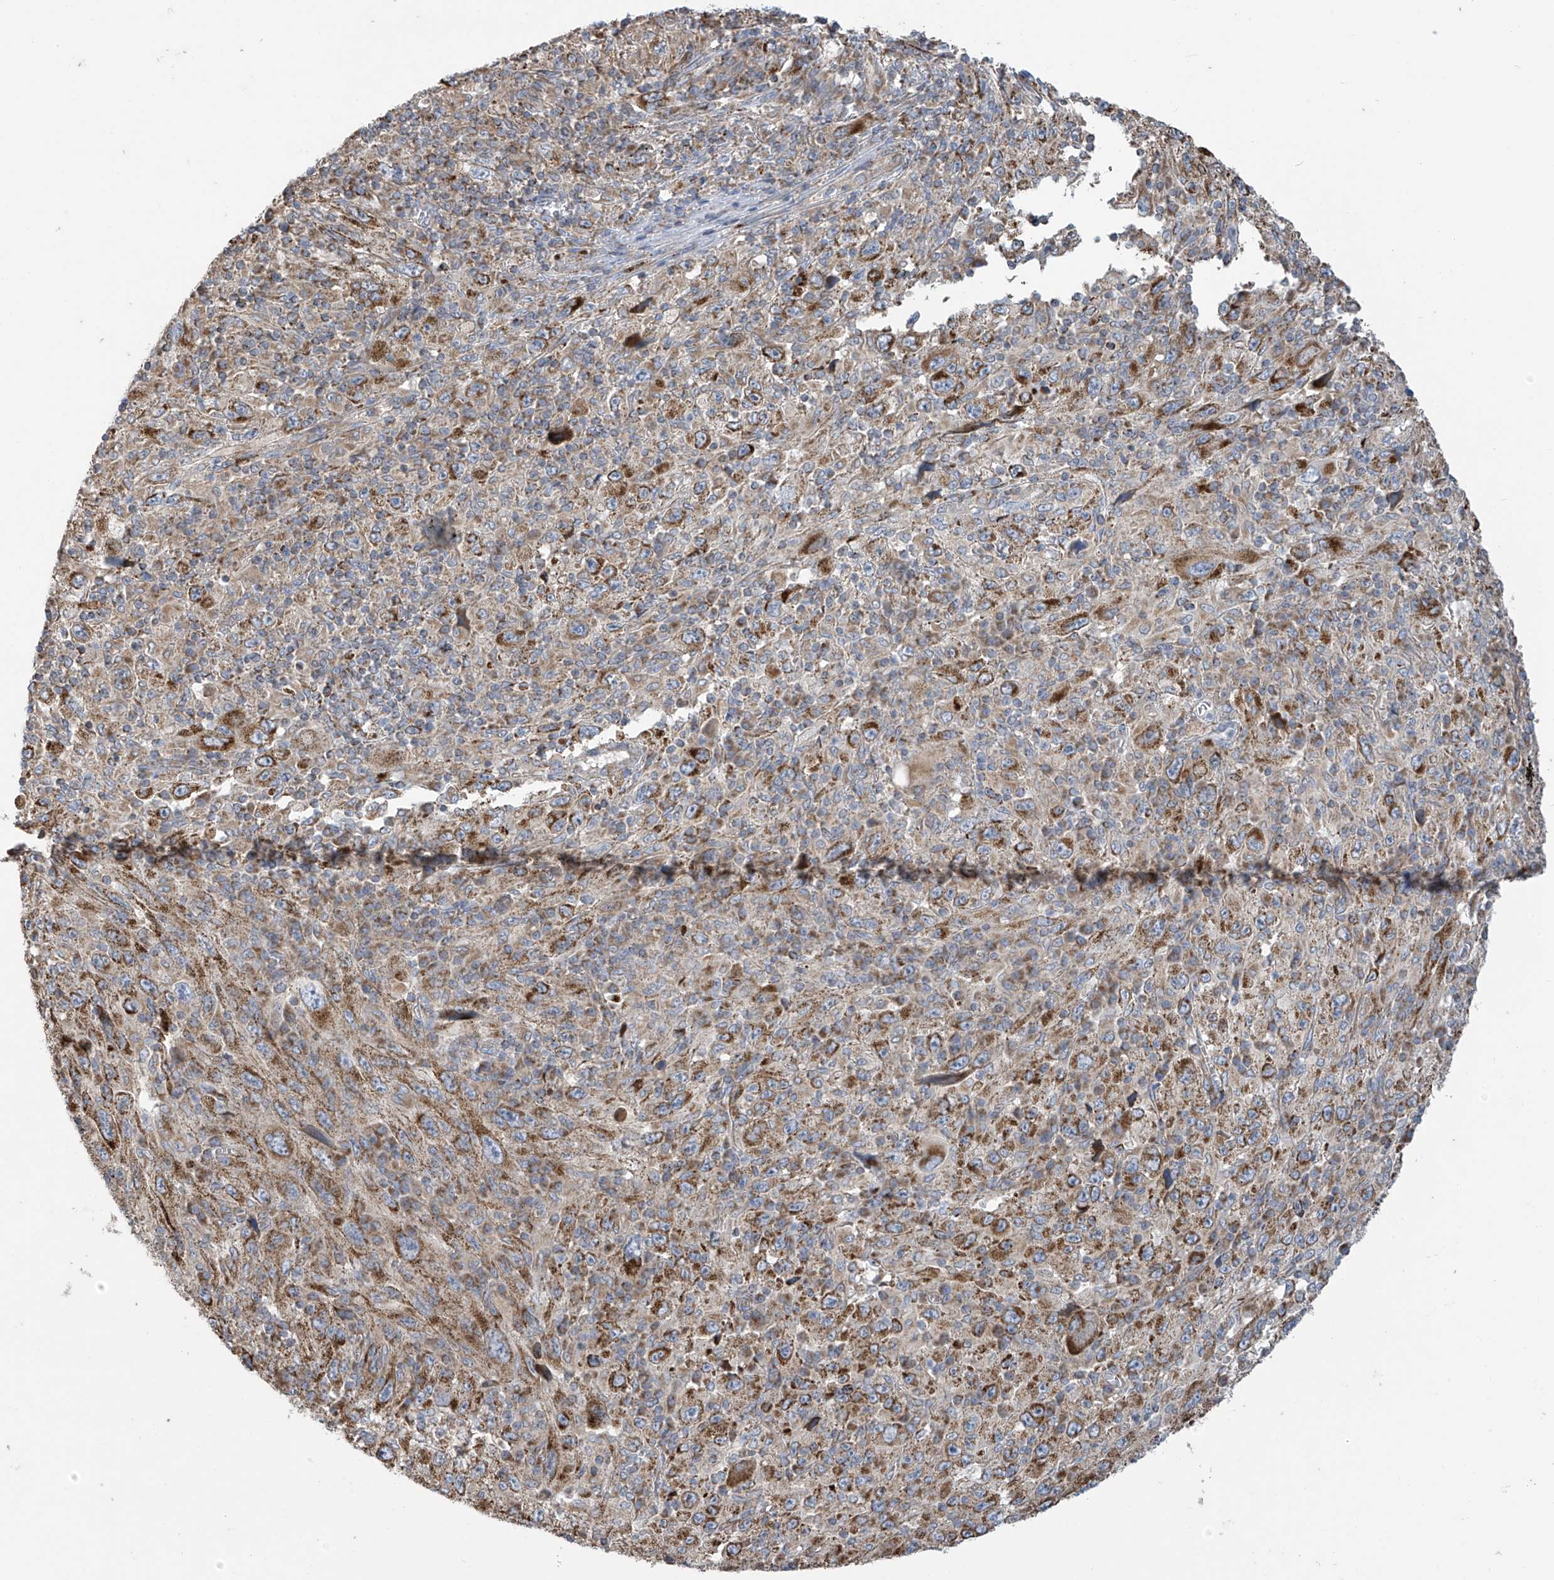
{"staining": {"intensity": "moderate", "quantity": ">75%", "location": "cytoplasmic/membranous"}, "tissue": "melanoma", "cell_type": "Tumor cells", "image_type": "cancer", "snomed": [{"axis": "morphology", "description": "Malignant melanoma, Metastatic site"}, {"axis": "topography", "description": "Skin"}], "caption": "High-power microscopy captured an immunohistochemistry photomicrograph of malignant melanoma (metastatic site), revealing moderate cytoplasmic/membranous expression in about >75% of tumor cells. The protein of interest is shown in brown color, while the nuclei are stained blue.", "gene": "PNPT1", "patient": {"sex": "female", "age": 56}}